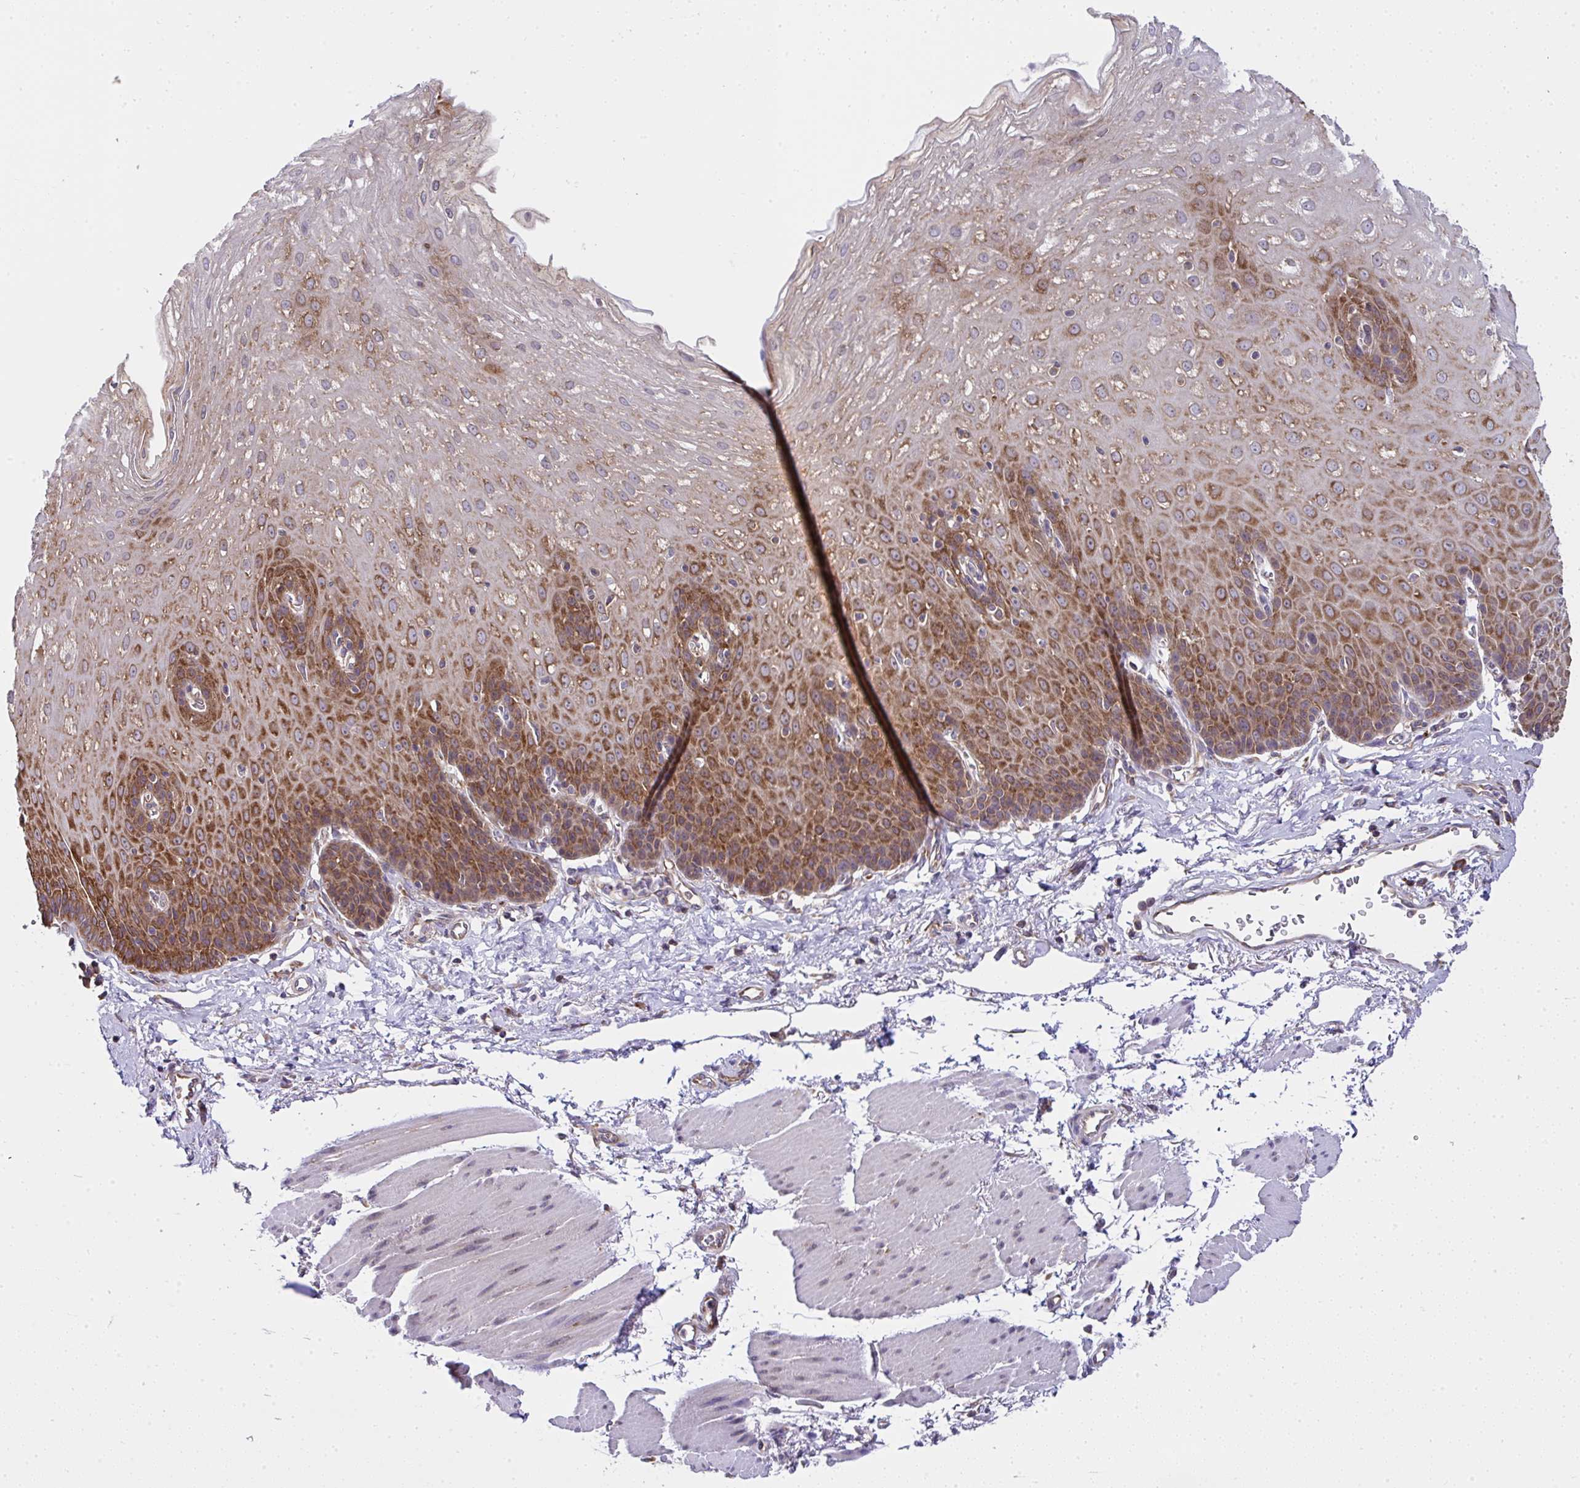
{"staining": {"intensity": "strong", "quantity": ">75%", "location": "cytoplasmic/membranous"}, "tissue": "esophagus", "cell_type": "Squamous epithelial cells", "image_type": "normal", "snomed": [{"axis": "morphology", "description": "Normal tissue, NOS"}, {"axis": "topography", "description": "Esophagus"}], "caption": "Squamous epithelial cells show high levels of strong cytoplasmic/membranous staining in about >75% of cells in benign esophagus.", "gene": "RPS7", "patient": {"sex": "female", "age": 81}}